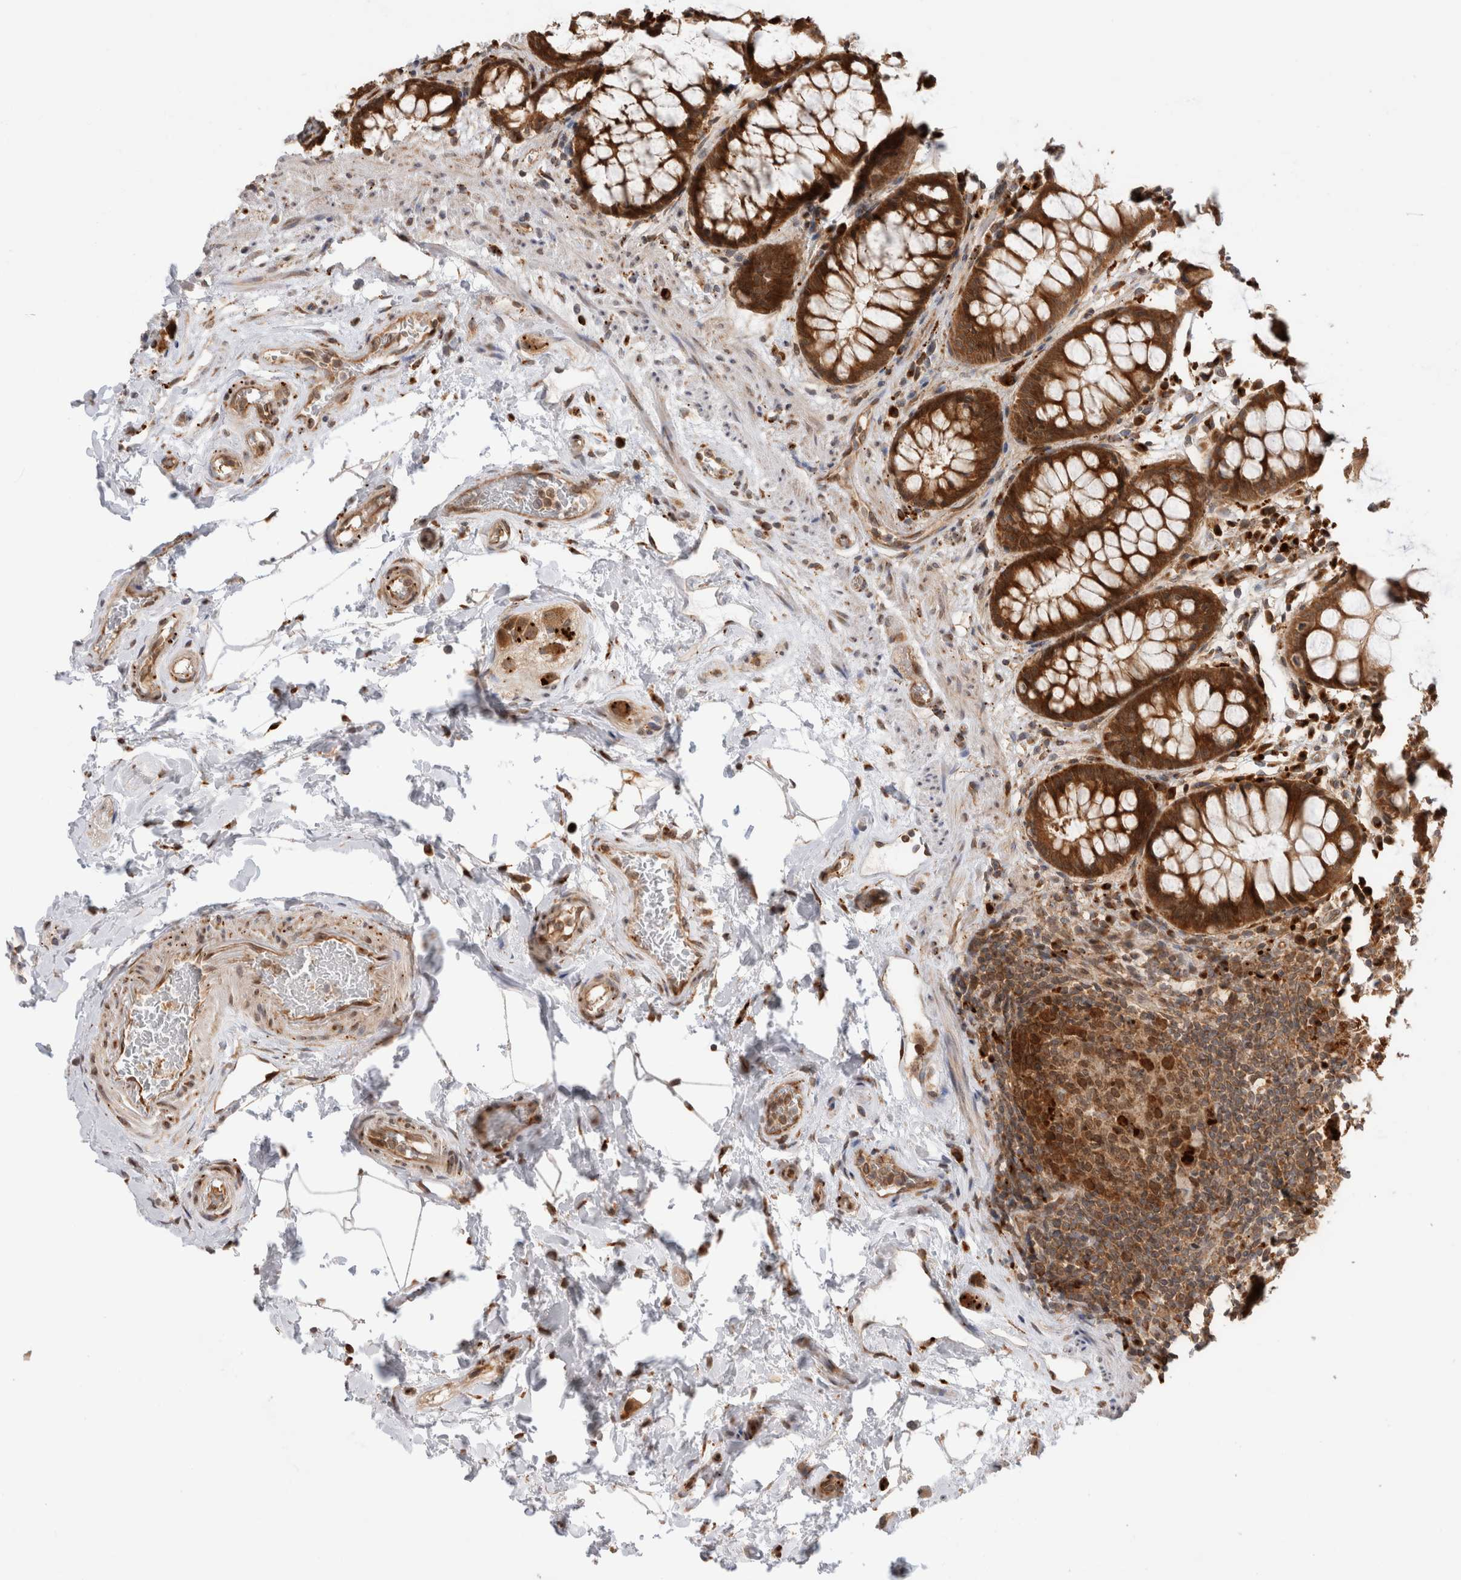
{"staining": {"intensity": "strong", "quantity": ">75%", "location": "cytoplasmic/membranous"}, "tissue": "rectum", "cell_type": "Glandular cells", "image_type": "normal", "snomed": [{"axis": "morphology", "description": "Normal tissue, NOS"}, {"axis": "topography", "description": "Rectum"}], "caption": "High-magnification brightfield microscopy of normal rectum stained with DAB (brown) and counterstained with hematoxylin (blue). glandular cells exhibit strong cytoplasmic/membranous staining is seen in about>75% of cells.", "gene": "ACTL9", "patient": {"sex": "male", "age": 64}}